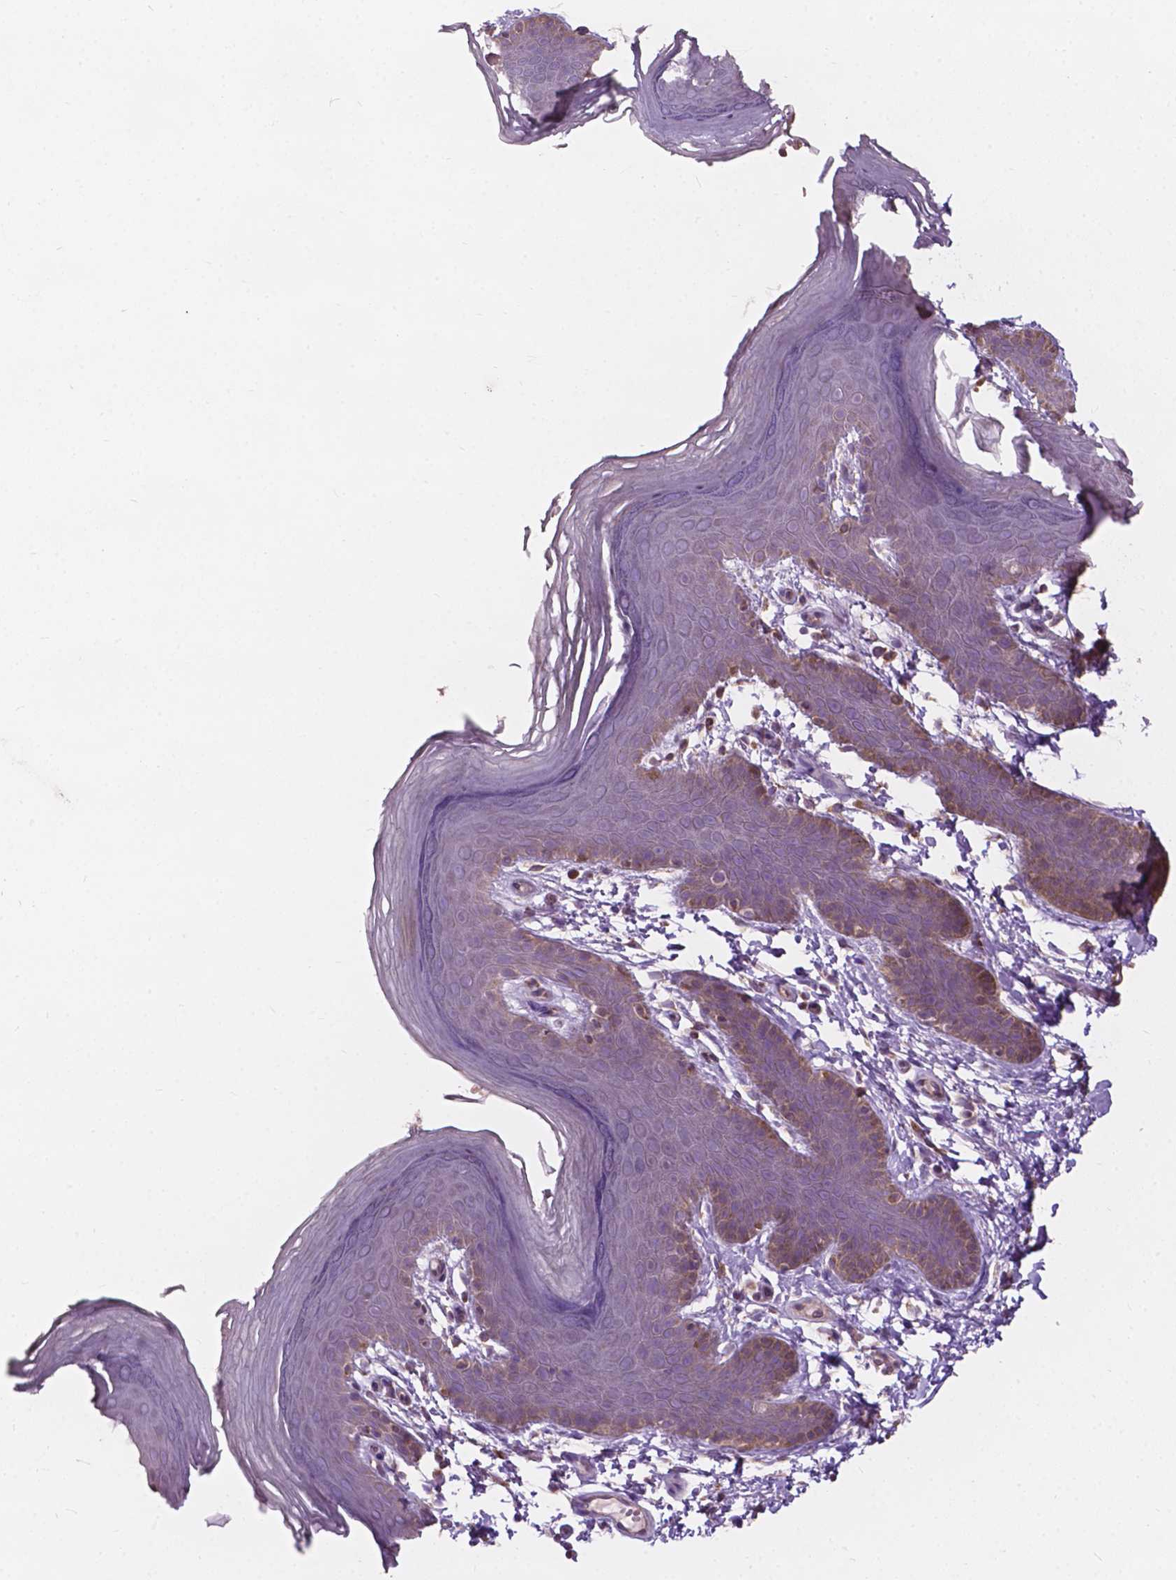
{"staining": {"intensity": "moderate", "quantity": "25%-75%", "location": "cytoplasmic/membranous"}, "tissue": "skin", "cell_type": "Epidermal cells", "image_type": "normal", "snomed": [{"axis": "morphology", "description": "Normal tissue, NOS"}, {"axis": "topography", "description": "Anal"}], "caption": "The micrograph displays staining of benign skin, revealing moderate cytoplasmic/membranous protein expression (brown color) within epidermal cells. (DAB (3,3'-diaminobenzidine) IHC, brown staining for protein, blue staining for nuclei).", "gene": "NDUFA10", "patient": {"sex": "male", "age": 53}}